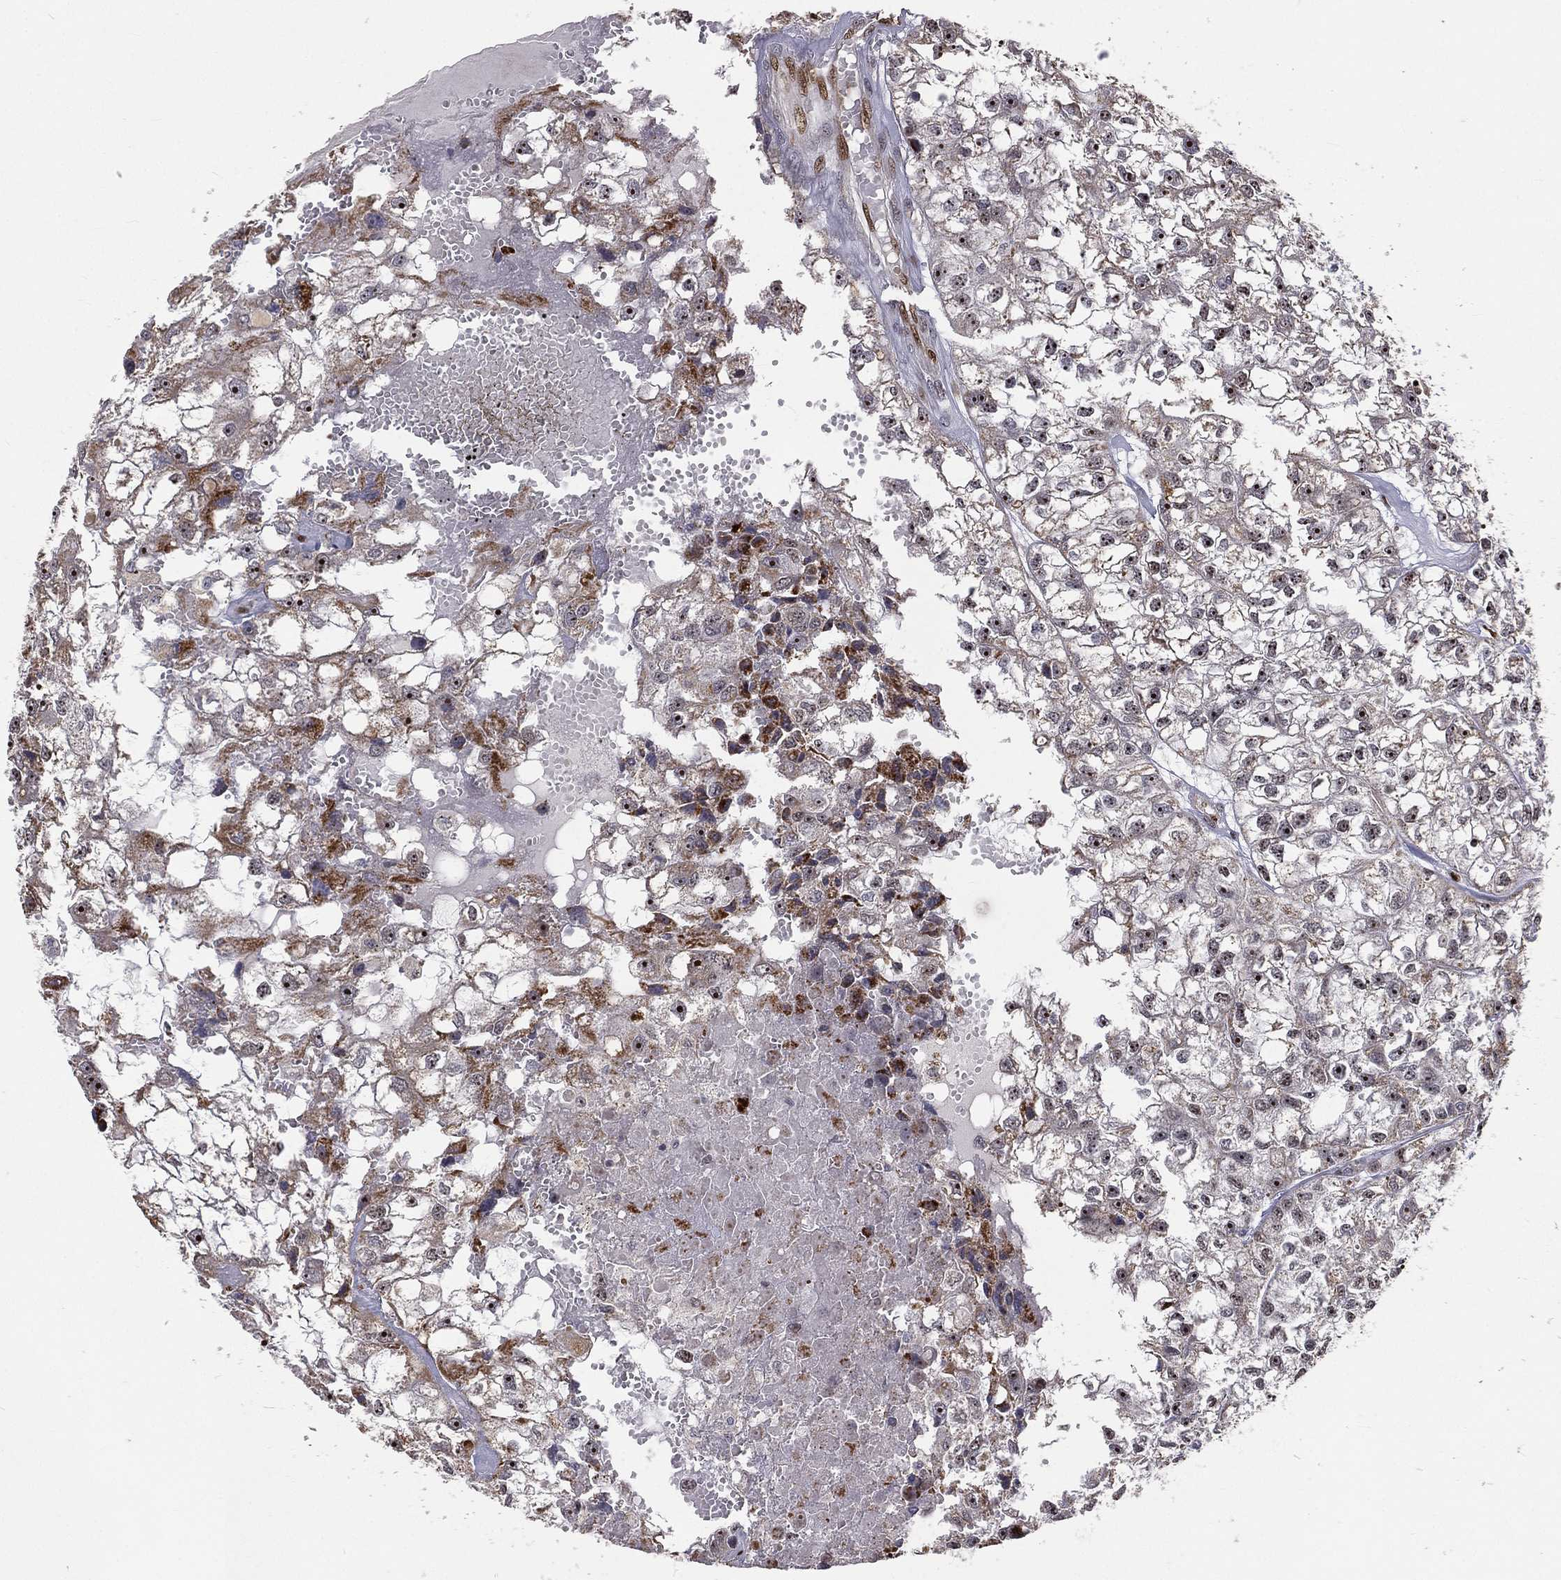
{"staining": {"intensity": "moderate", "quantity": "<25%", "location": "cytoplasmic/membranous"}, "tissue": "renal cancer", "cell_type": "Tumor cells", "image_type": "cancer", "snomed": [{"axis": "morphology", "description": "Adenocarcinoma, NOS"}, {"axis": "topography", "description": "Kidney"}], "caption": "Tumor cells demonstrate moderate cytoplasmic/membranous positivity in about <25% of cells in adenocarcinoma (renal).", "gene": "ZEB1", "patient": {"sex": "male", "age": 56}}